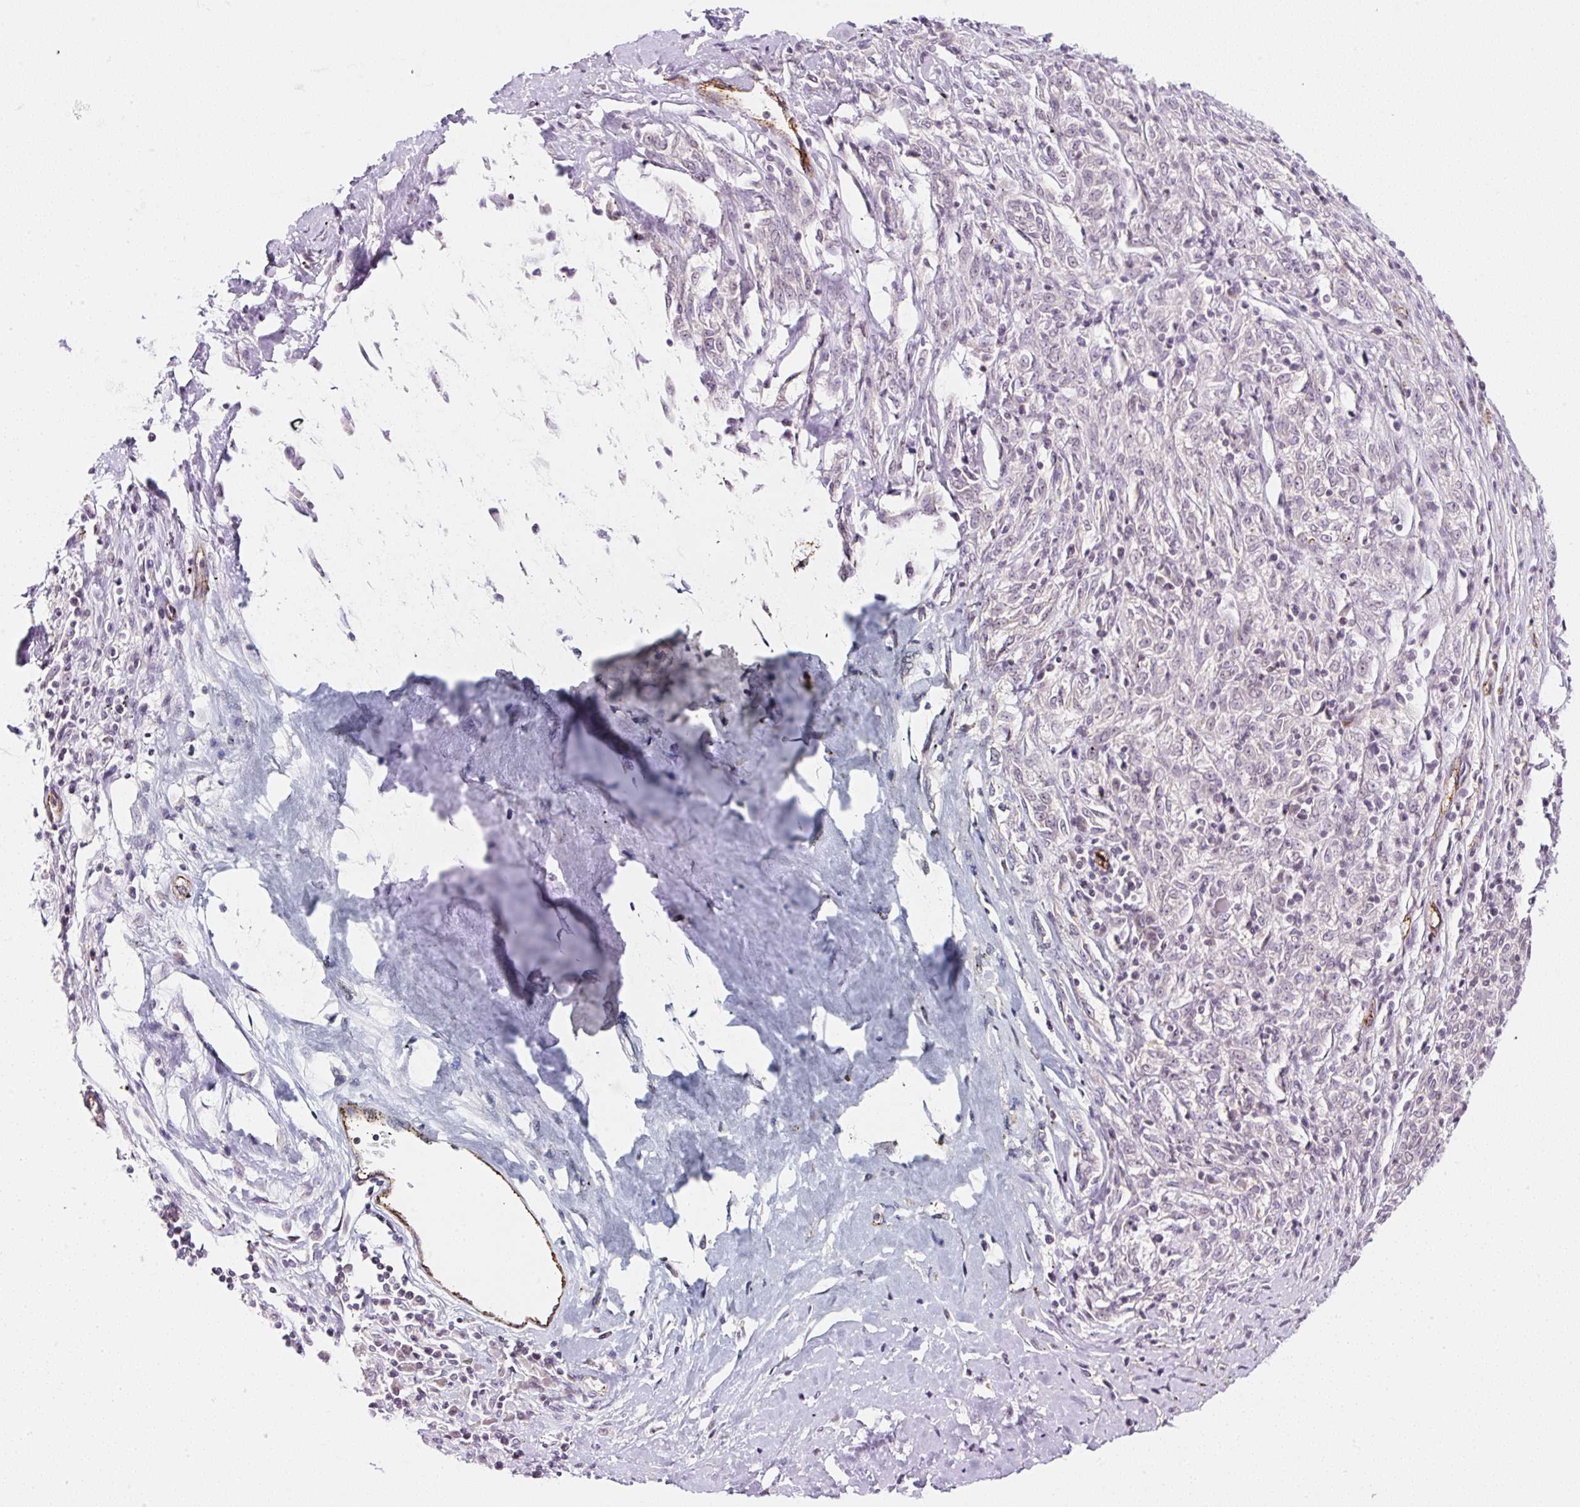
{"staining": {"intensity": "negative", "quantity": "none", "location": "none"}, "tissue": "melanoma", "cell_type": "Tumor cells", "image_type": "cancer", "snomed": [{"axis": "morphology", "description": "Malignant melanoma, NOS"}, {"axis": "topography", "description": "Skin"}], "caption": "Image shows no significant protein positivity in tumor cells of melanoma. The staining was performed using DAB to visualize the protein expression in brown, while the nuclei were stained in blue with hematoxylin (Magnification: 20x).", "gene": "CASKIN1", "patient": {"sex": "female", "age": 72}}